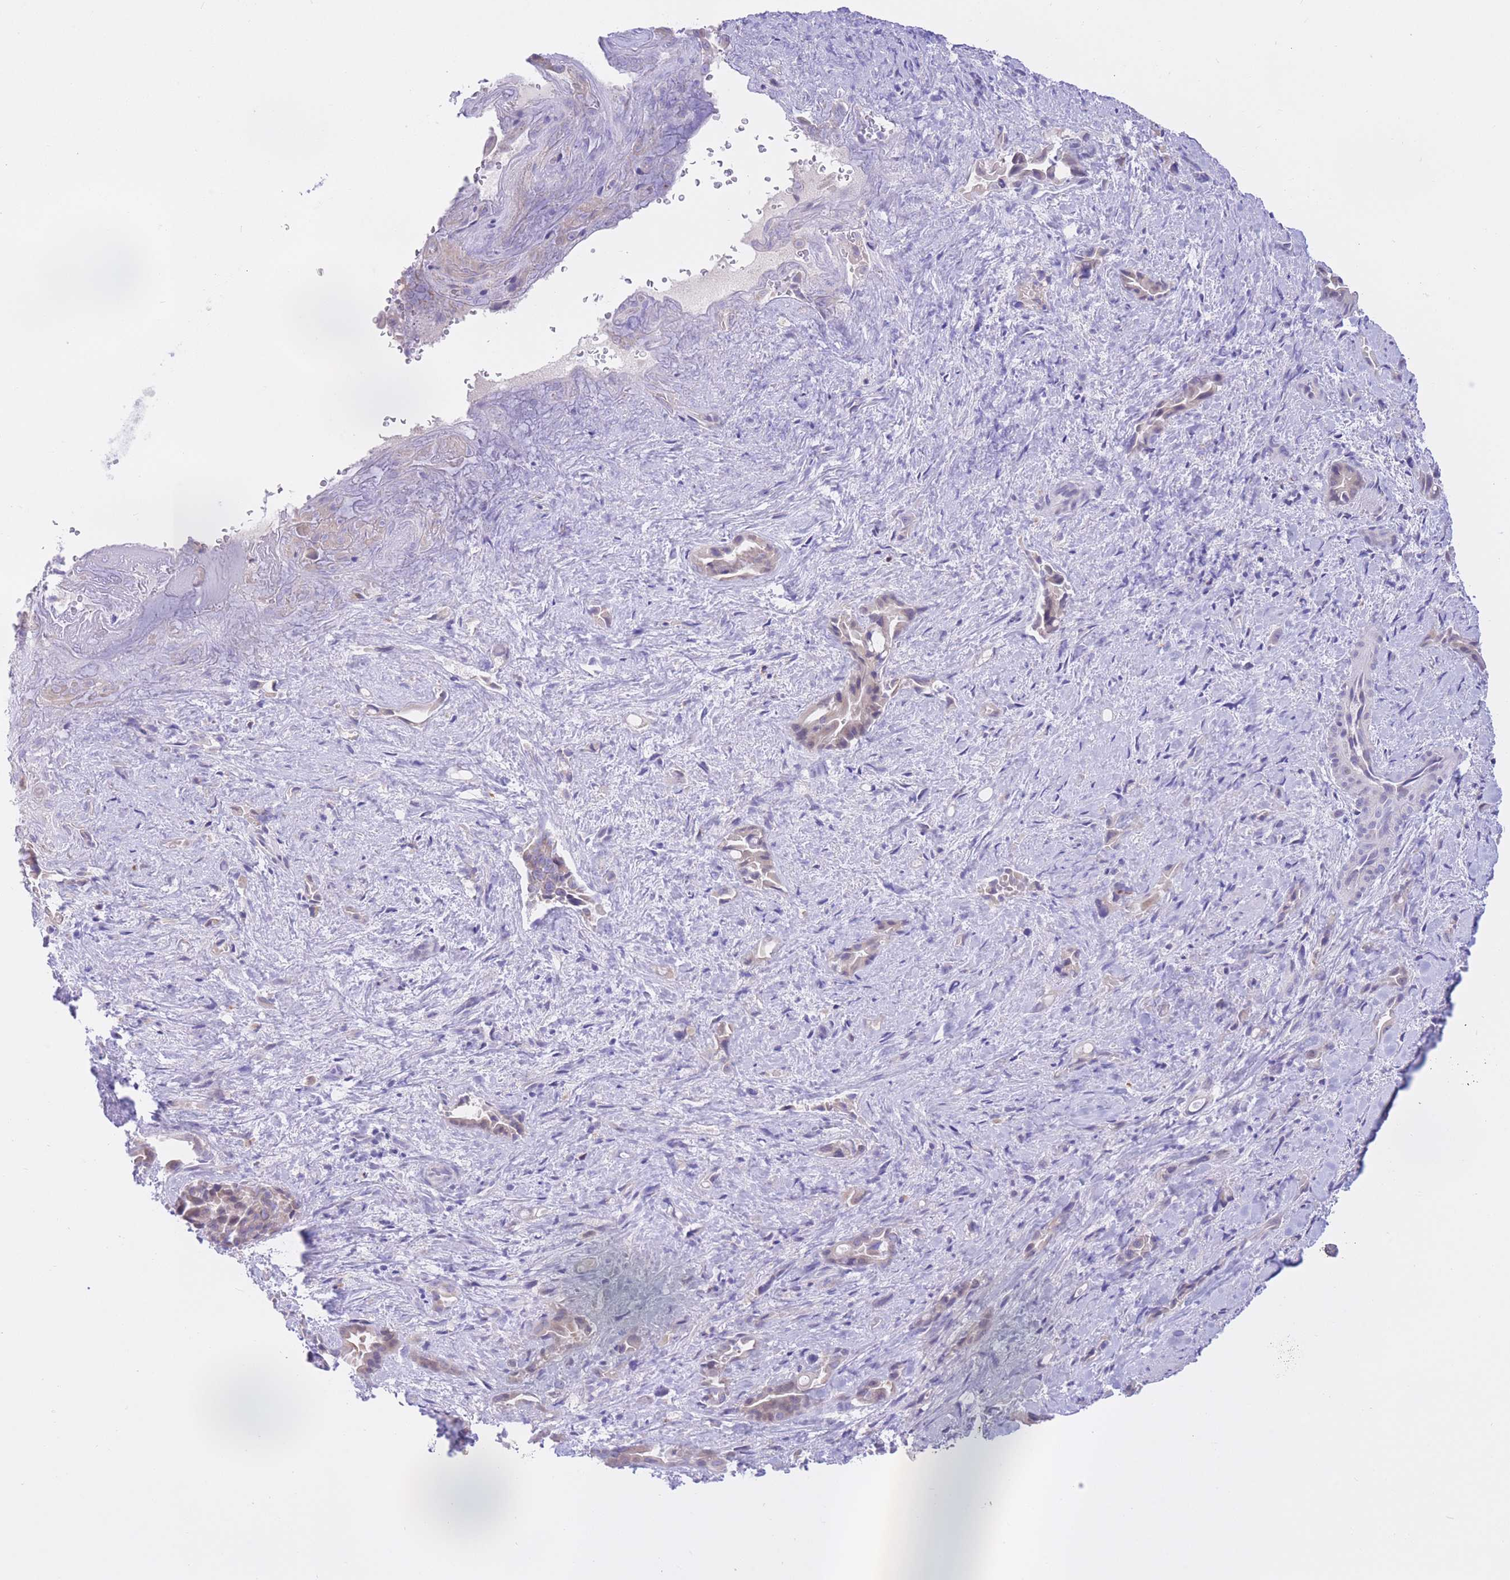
{"staining": {"intensity": "weak", "quantity": "25%-75%", "location": "cytoplasmic/membranous"}, "tissue": "liver cancer", "cell_type": "Tumor cells", "image_type": "cancer", "snomed": [{"axis": "morphology", "description": "Cholangiocarcinoma"}, {"axis": "topography", "description": "Liver"}], "caption": "The immunohistochemical stain labels weak cytoplasmic/membranous expression in tumor cells of liver cancer (cholangiocarcinoma) tissue.", "gene": "RPL39L", "patient": {"sex": "female", "age": 68}}